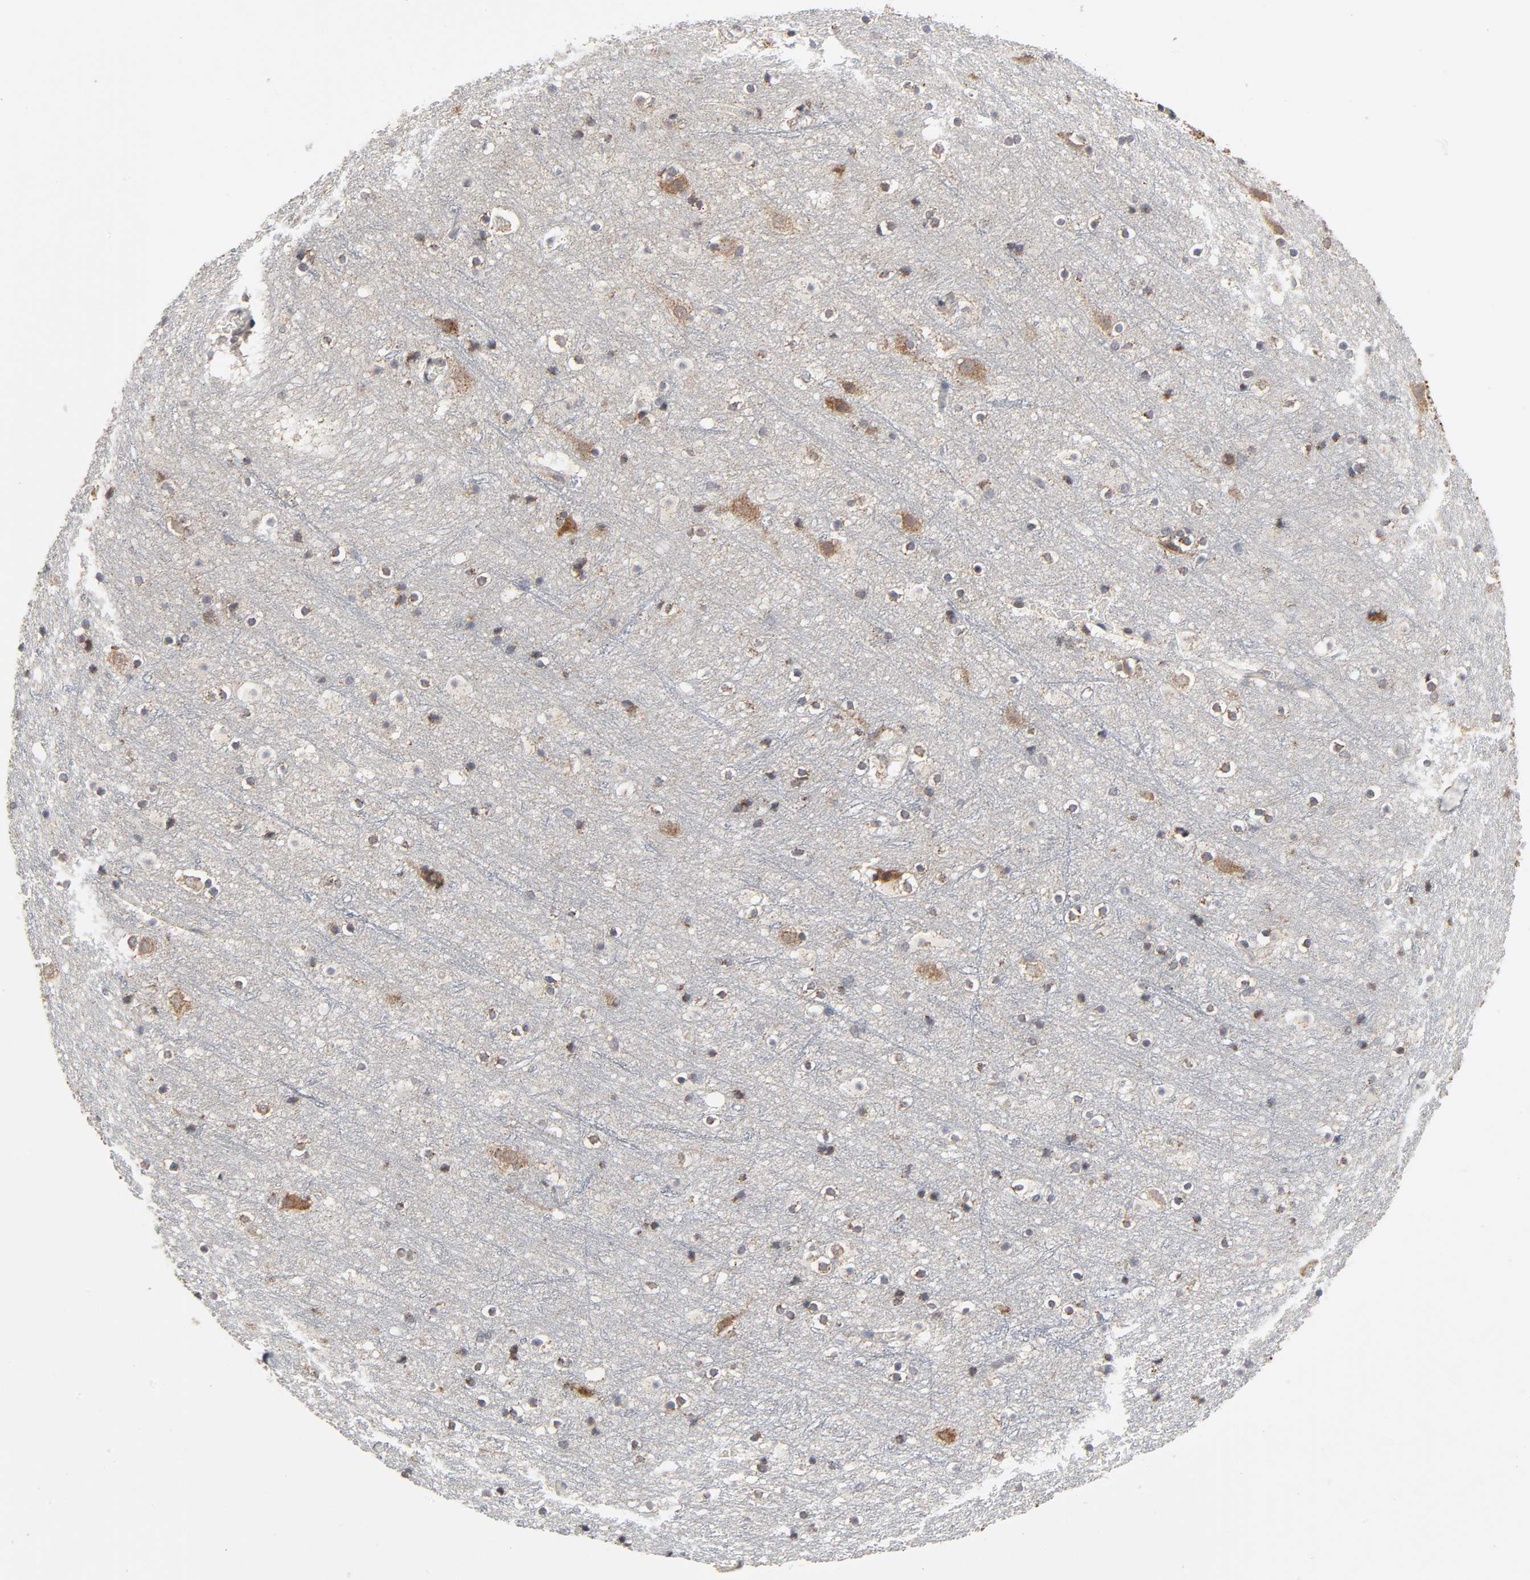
{"staining": {"intensity": "negative", "quantity": "none", "location": "none"}, "tissue": "cerebral cortex", "cell_type": "Endothelial cells", "image_type": "normal", "snomed": [{"axis": "morphology", "description": "Normal tissue, NOS"}, {"axis": "topography", "description": "Cerebral cortex"}], "caption": "Endothelial cells are negative for brown protein staining in unremarkable cerebral cortex. (Stains: DAB (3,3'-diaminobenzidine) immunohistochemistry (IHC) with hematoxylin counter stain, Microscopy: brightfield microscopy at high magnification).", "gene": "SLC30A9", "patient": {"sex": "male", "age": 45}}